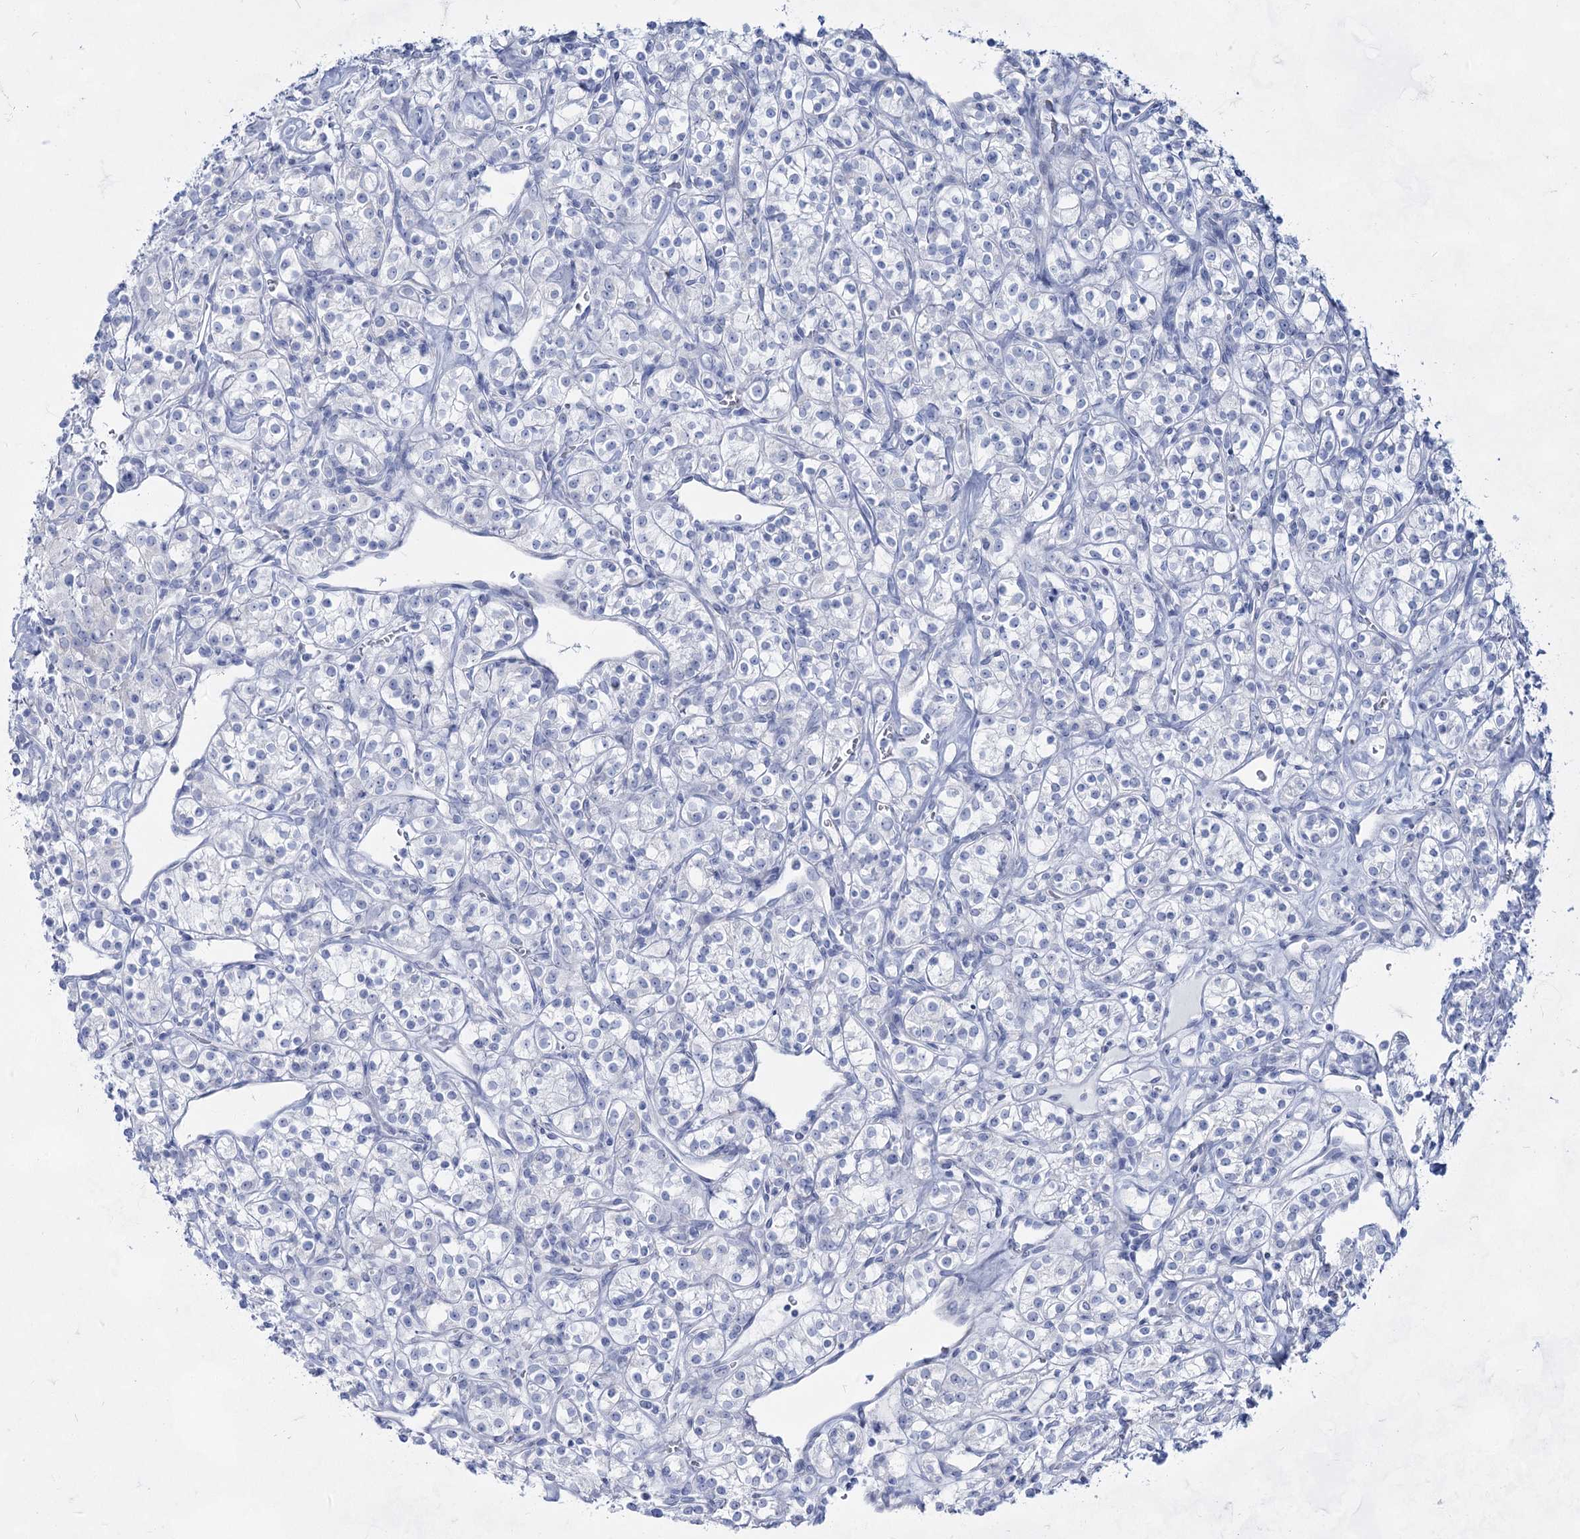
{"staining": {"intensity": "negative", "quantity": "none", "location": "none"}, "tissue": "renal cancer", "cell_type": "Tumor cells", "image_type": "cancer", "snomed": [{"axis": "morphology", "description": "Adenocarcinoma, NOS"}, {"axis": "topography", "description": "Kidney"}], "caption": "This is a photomicrograph of immunohistochemistry staining of renal cancer (adenocarcinoma), which shows no expression in tumor cells. Nuclei are stained in blue.", "gene": "ACRV1", "patient": {"sex": "male", "age": 77}}